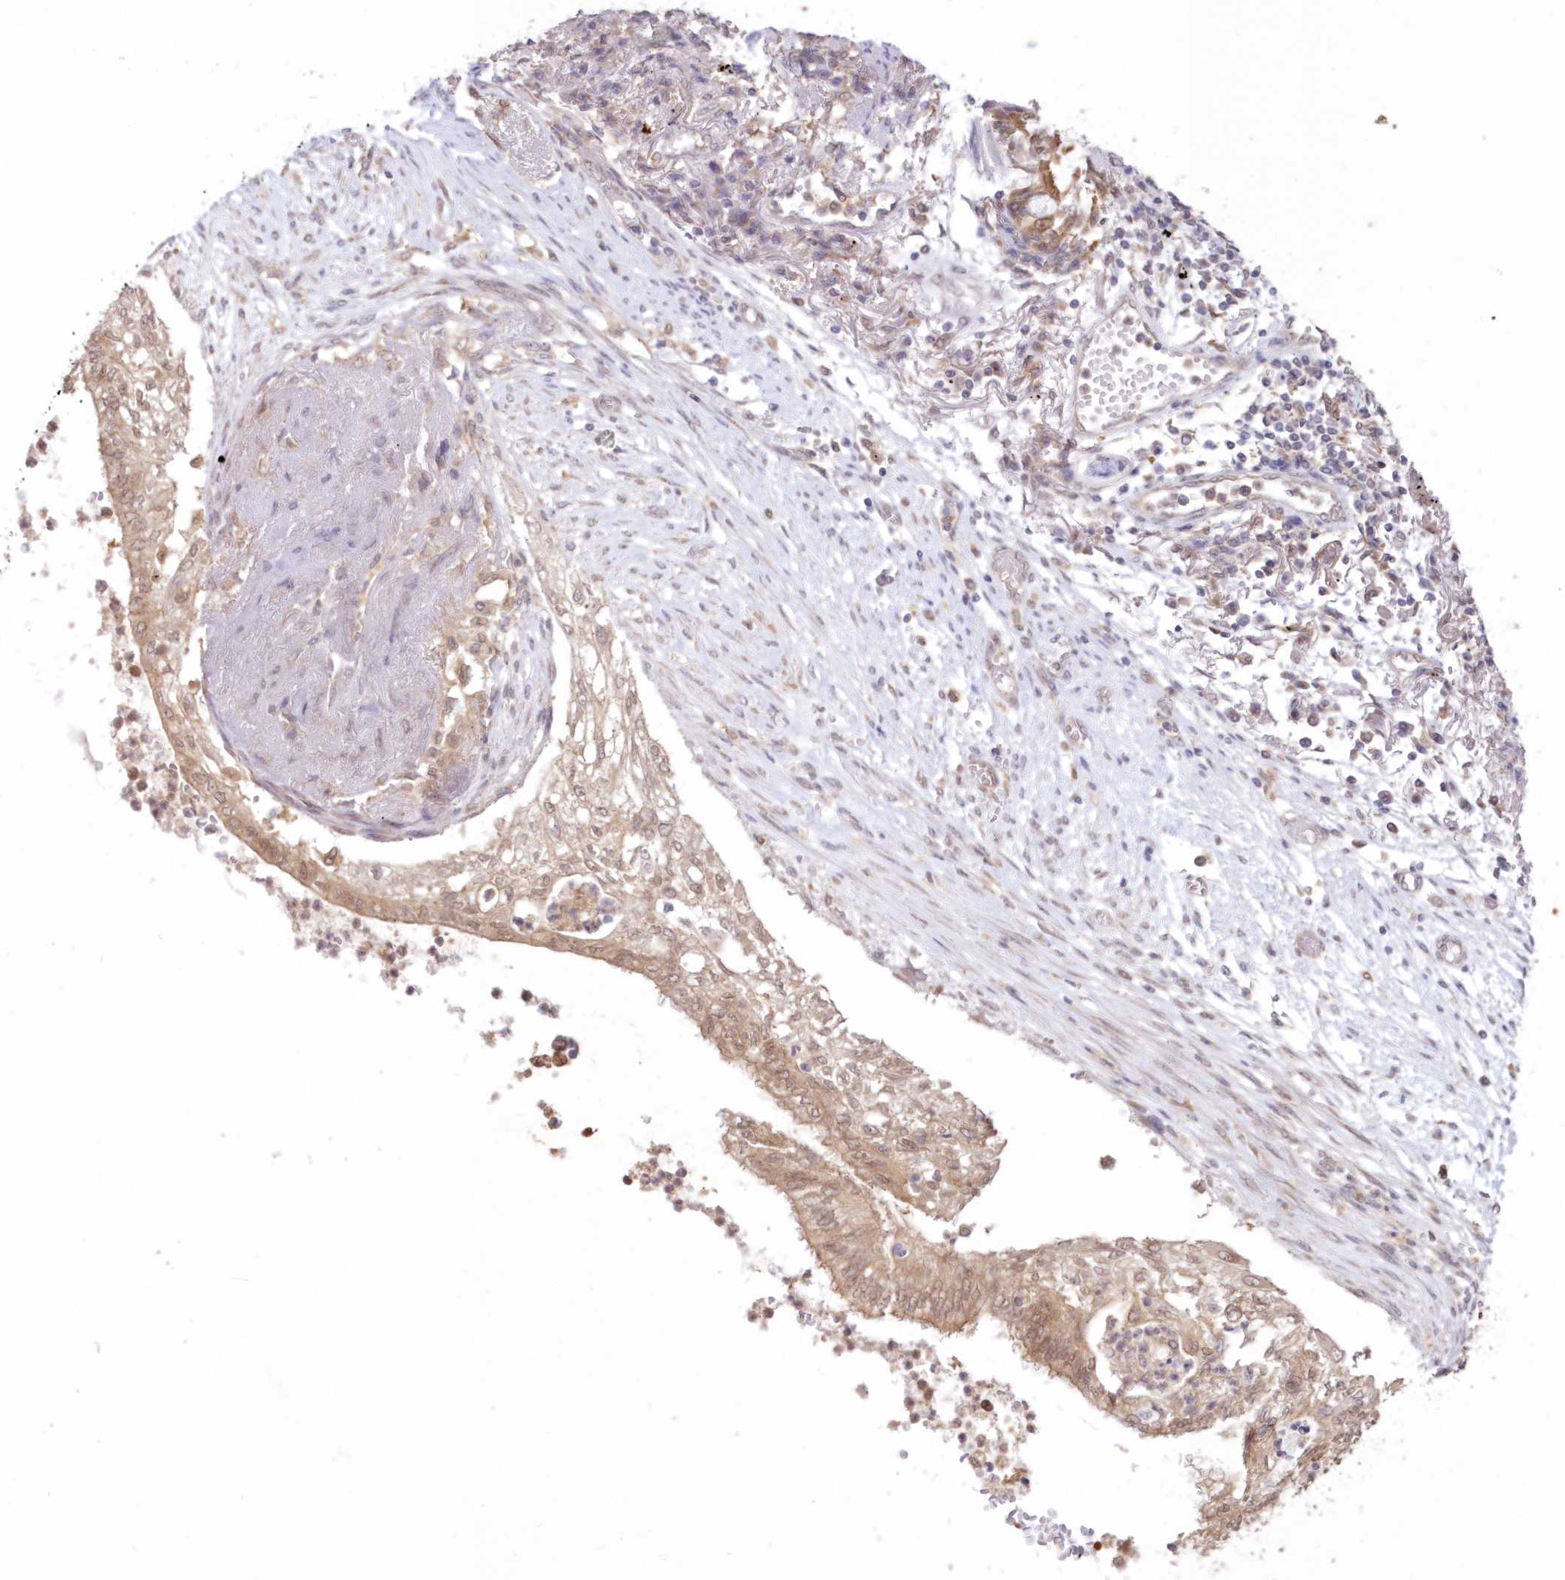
{"staining": {"intensity": "moderate", "quantity": ">75%", "location": "cytoplasmic/membranous,nuclear"}, "tissue": "lung cancer", "cell_type": "Tumor cells", "image_type": "cancer", "snomed": [{"axis": "morphology", "description": "Adenocarcinoma, NOS"}, {"axis": "topography", "description": "Lung"}], "caption": "Tumor cells reveal moderate cytoplasmic/membranous and nuclear expression in approximately >75% of cells in lung adenocarcinoma. The staining was performed using DAB (3,3'-diaminobenzidine), with brown indicating positive protein expression. Nuclei are stained blue with hematoxylin.", "gene": "RNPEP", "patient": {"sex": "female", "age": 70}}